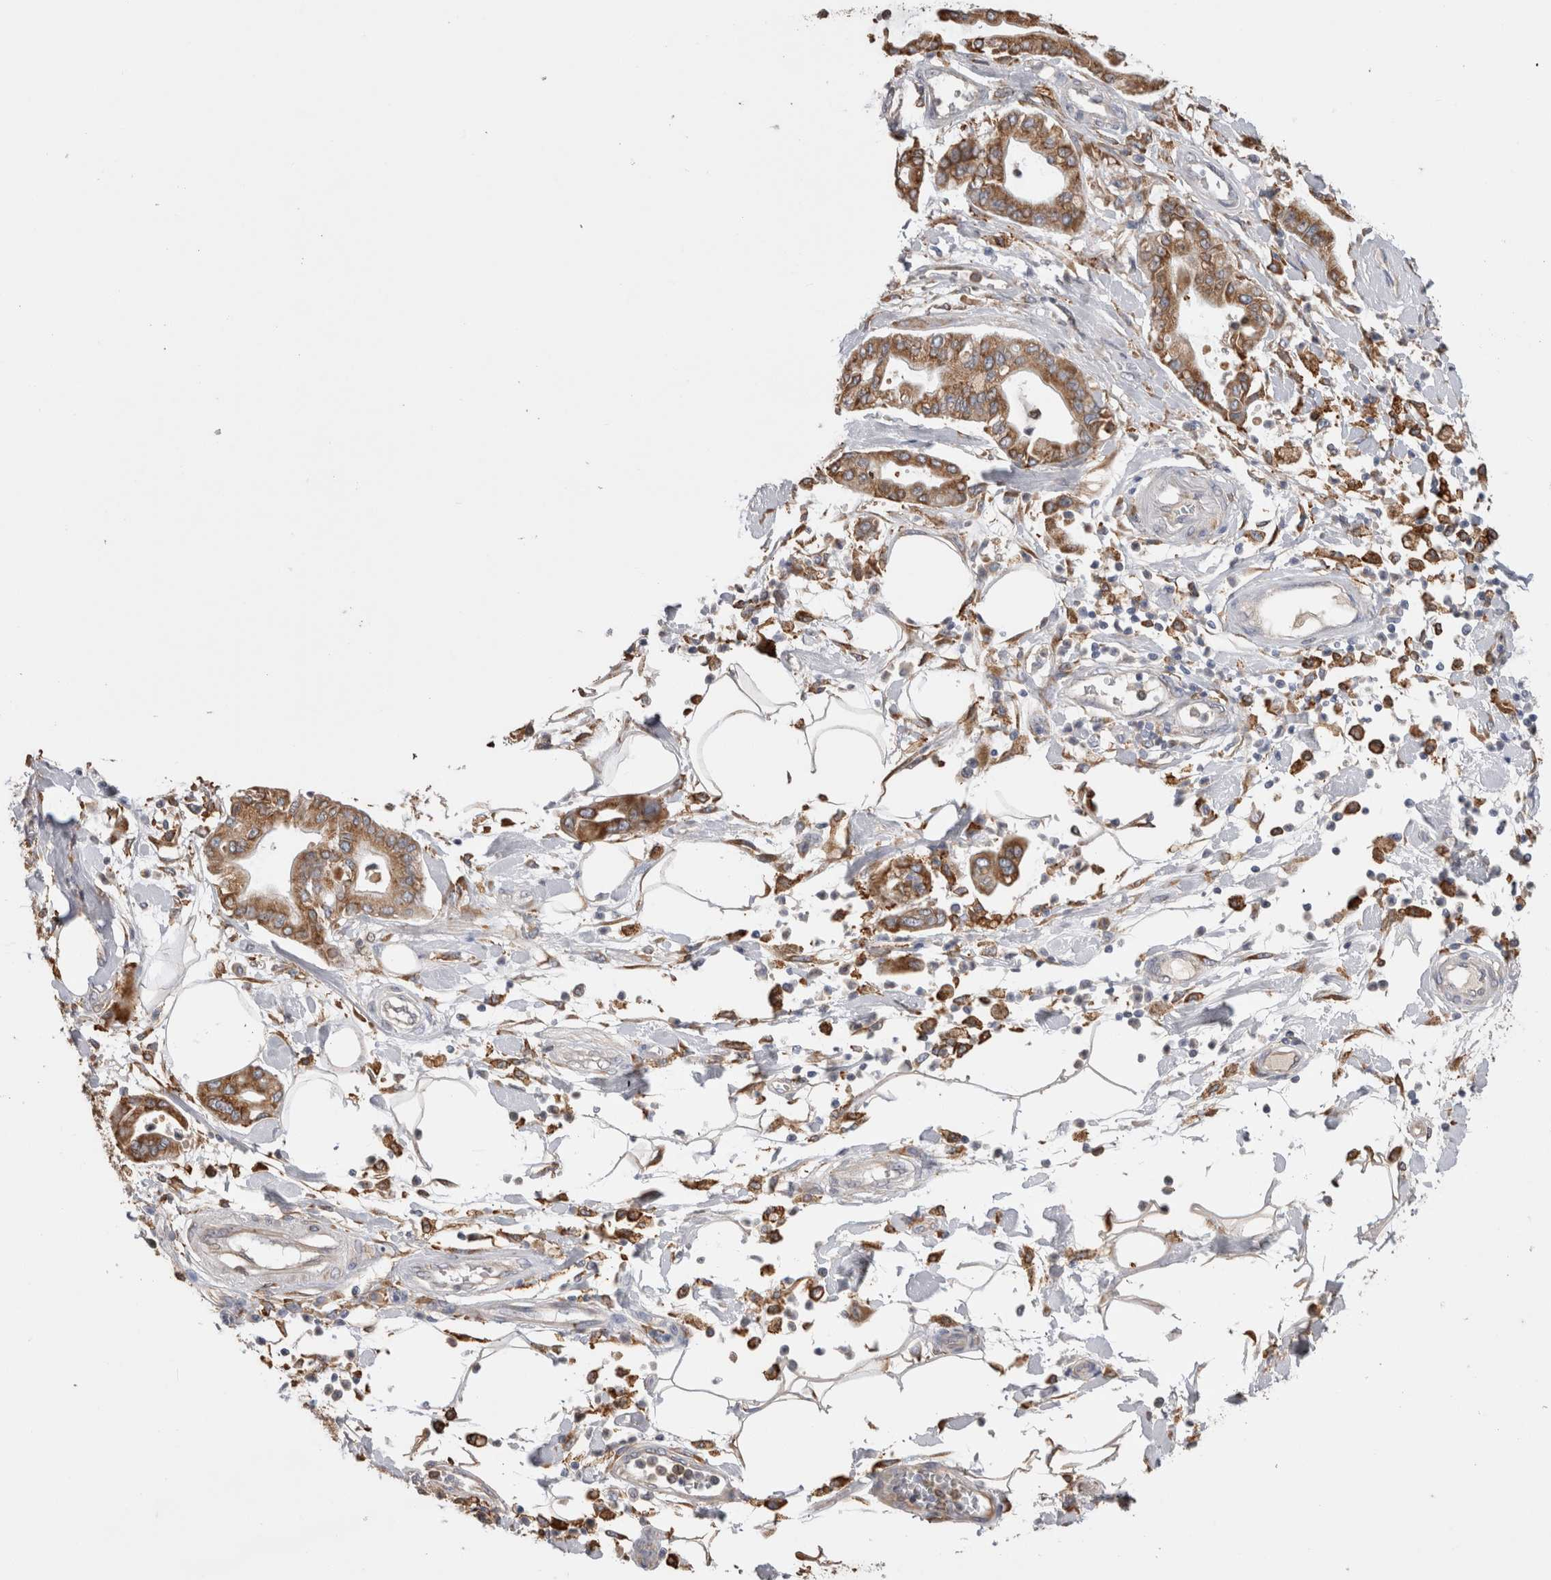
{"staining": {"intensity": "moderate", "quantity": ">75%", "location": "cytoplasmic/membranous"}, "tissue": "pancreatic cancer", "cell_type": "Tumor cells", "image_type": "cancer", "snomed": [{"axis": "morphology", "description": "Adenocarcinoma, NOS"}, {"axis": "morphology", "description": "Adenocarcinoma, metastatic, NOS"}, {"axis": "topography", "description": "Lymph node"}, {"axis": "topography", "description": "Pancreas"}, {"axis": "topography", "description": "Duodenum"}], "caption": "Immunohistochemistry (IHC) of pancreatic cancer (adenocarcinoma) displays medium levels of moderate cytoplasmic/membranous staining in approximately >75% of tumor cells.", "gene": "LRPAP1", "patient": {"sex": "female", "age": 64}}